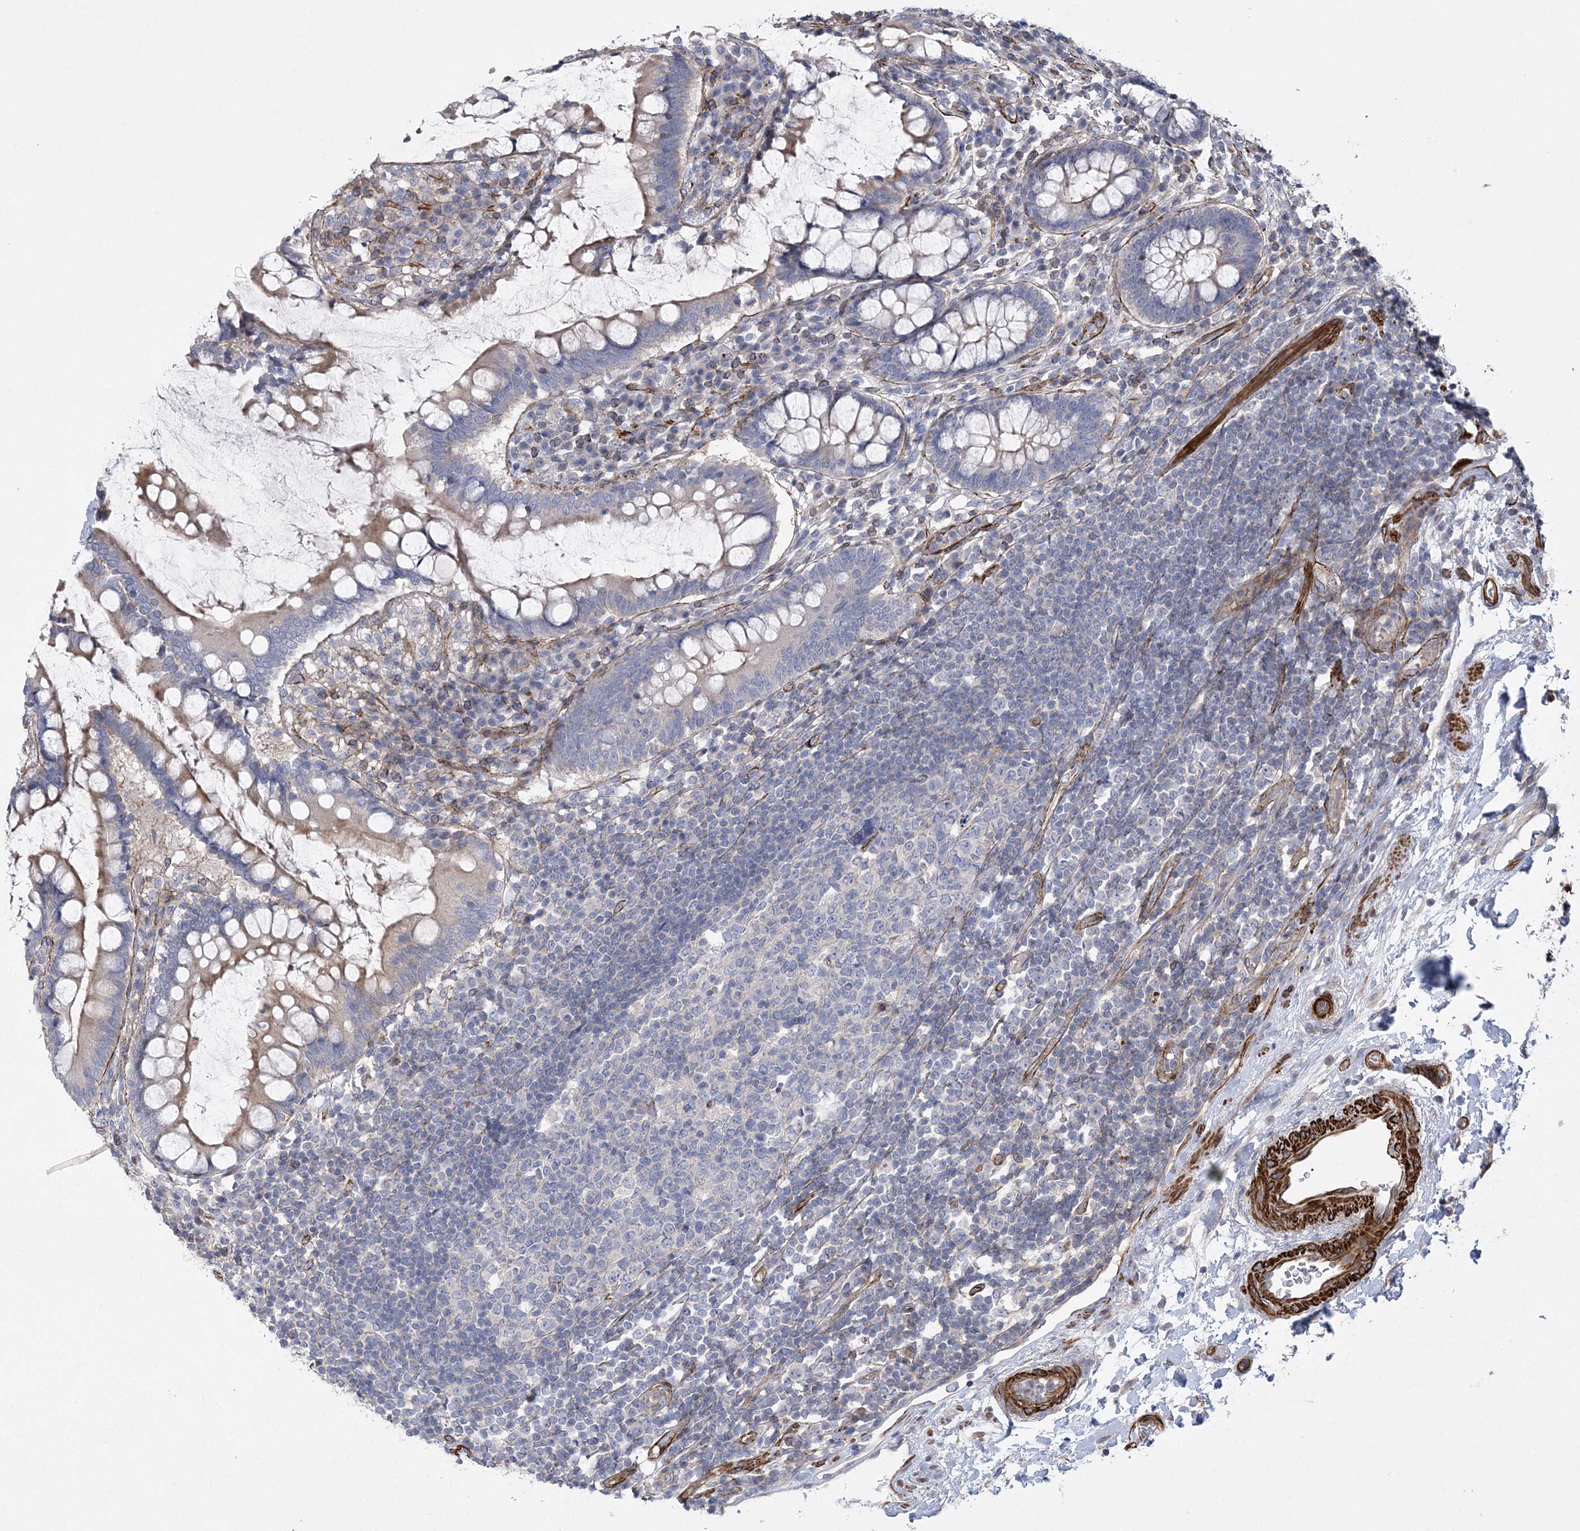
{"staining": {"intensity": "moderate", "quantity": ">75%", "location": "cytoplasmic/membranous"}, "tissue": "colon", "cell_type": "Endothelial cells", "image_type": "normal", "snomed": [{"axis": "morphology", "description": "Normal tissue, NOS"}, {"axis": "topography", "description": "Colon"}], "caption": "Protein staining of normal colon reveals moderate cytoplasmic/membranous staining in approximately >75% of endothelial cells. (DAB IHC, brown staining for protein, blue staining for nuclei).", "gene": "ARSJ", "patient": {"sex": "female", "age": 79}}